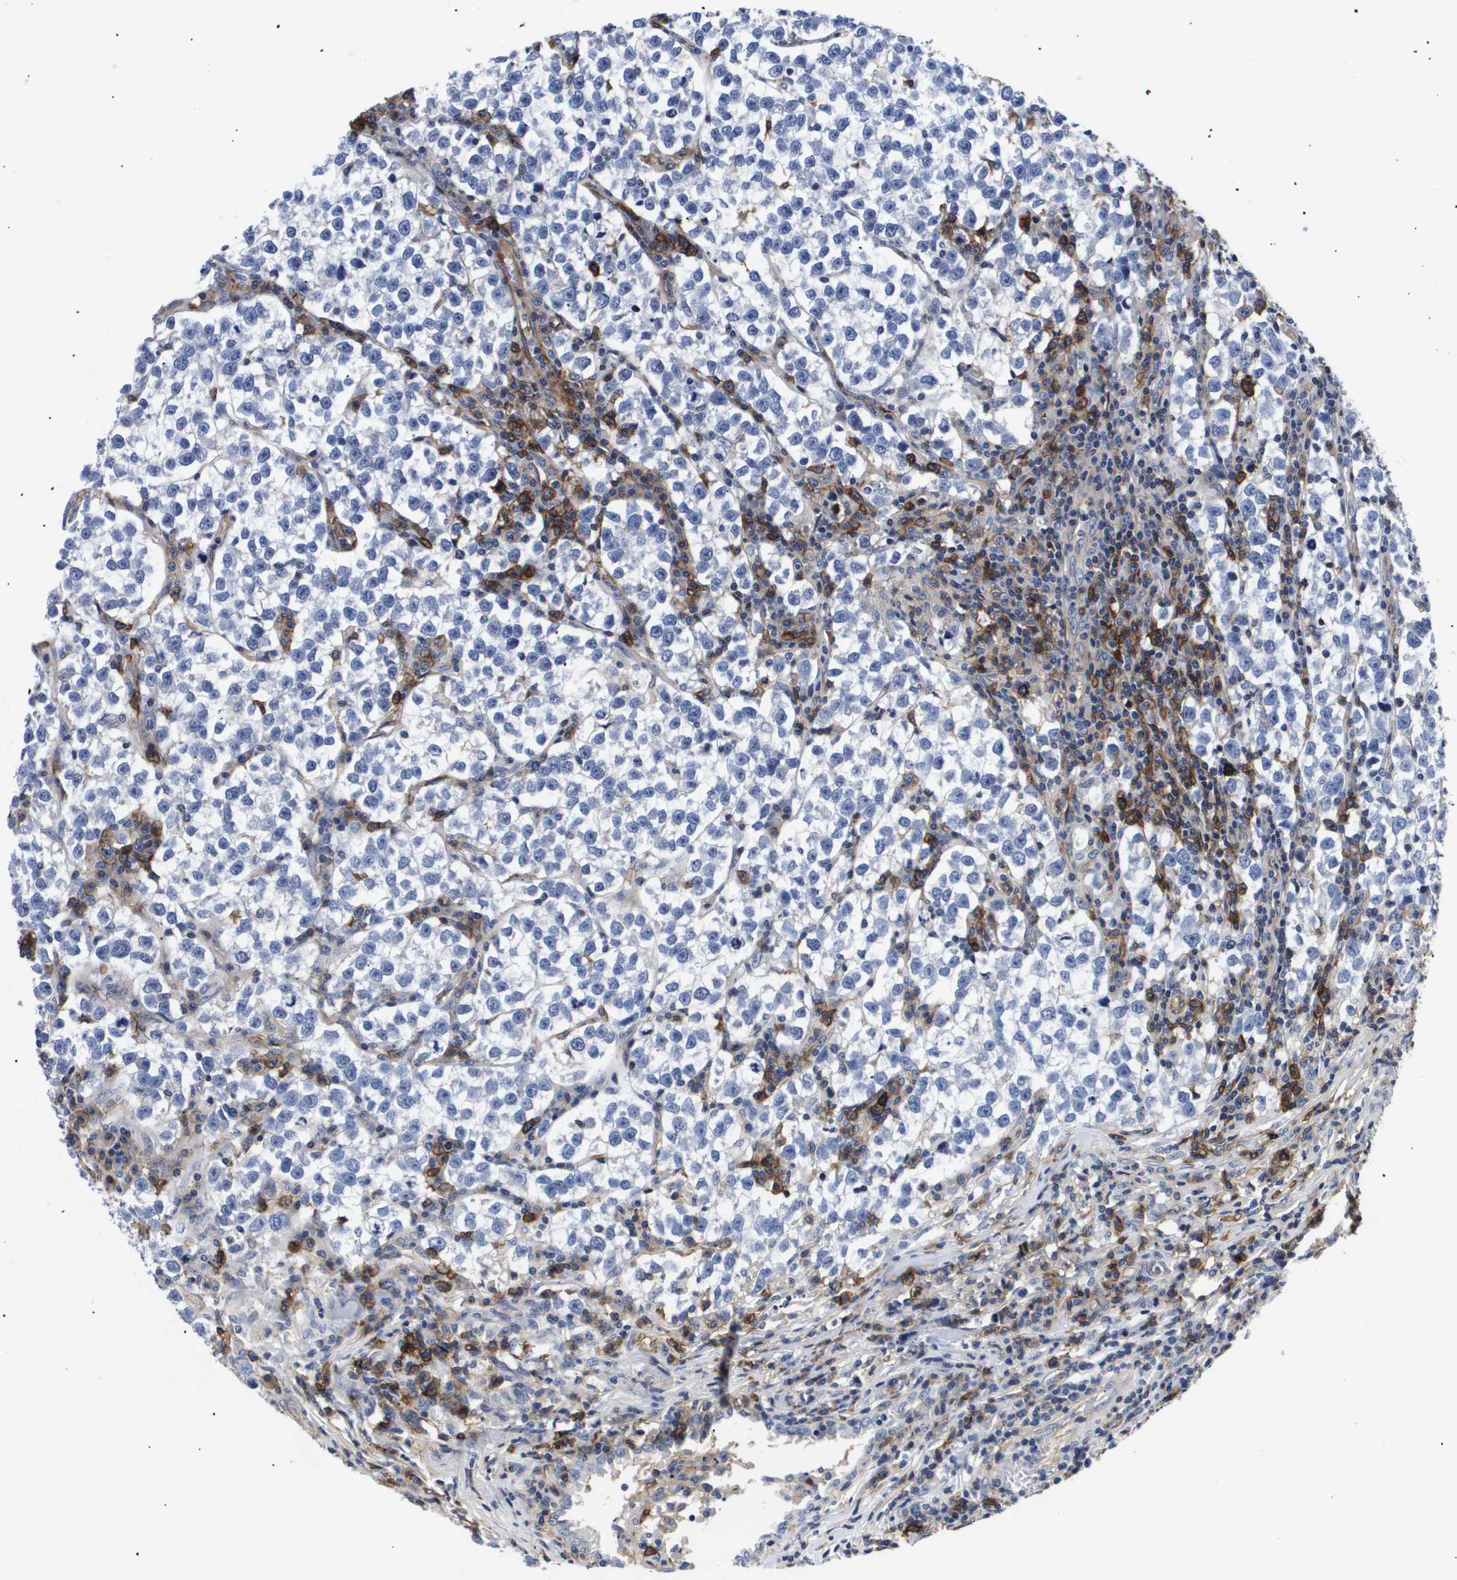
{"staining": {"intensity": "negative", "quantity": "none", "location": "none"}, "tissue": "testis cancer", "cell_type": "Tumor cells", "image_type": "cancer", "snomed": [{"axis": "morphology", "description": "Normal tissue, NOS"}, {"axis": "morphology", "description": "Seminoma, NOS"}, {"axis": "topography", "description": "Testis"}], "caption": "An image of human testis seminoma is negative for staining in tumor cells.", "gene": "SHD", "patient": {"sex": "male", "age": 43}}